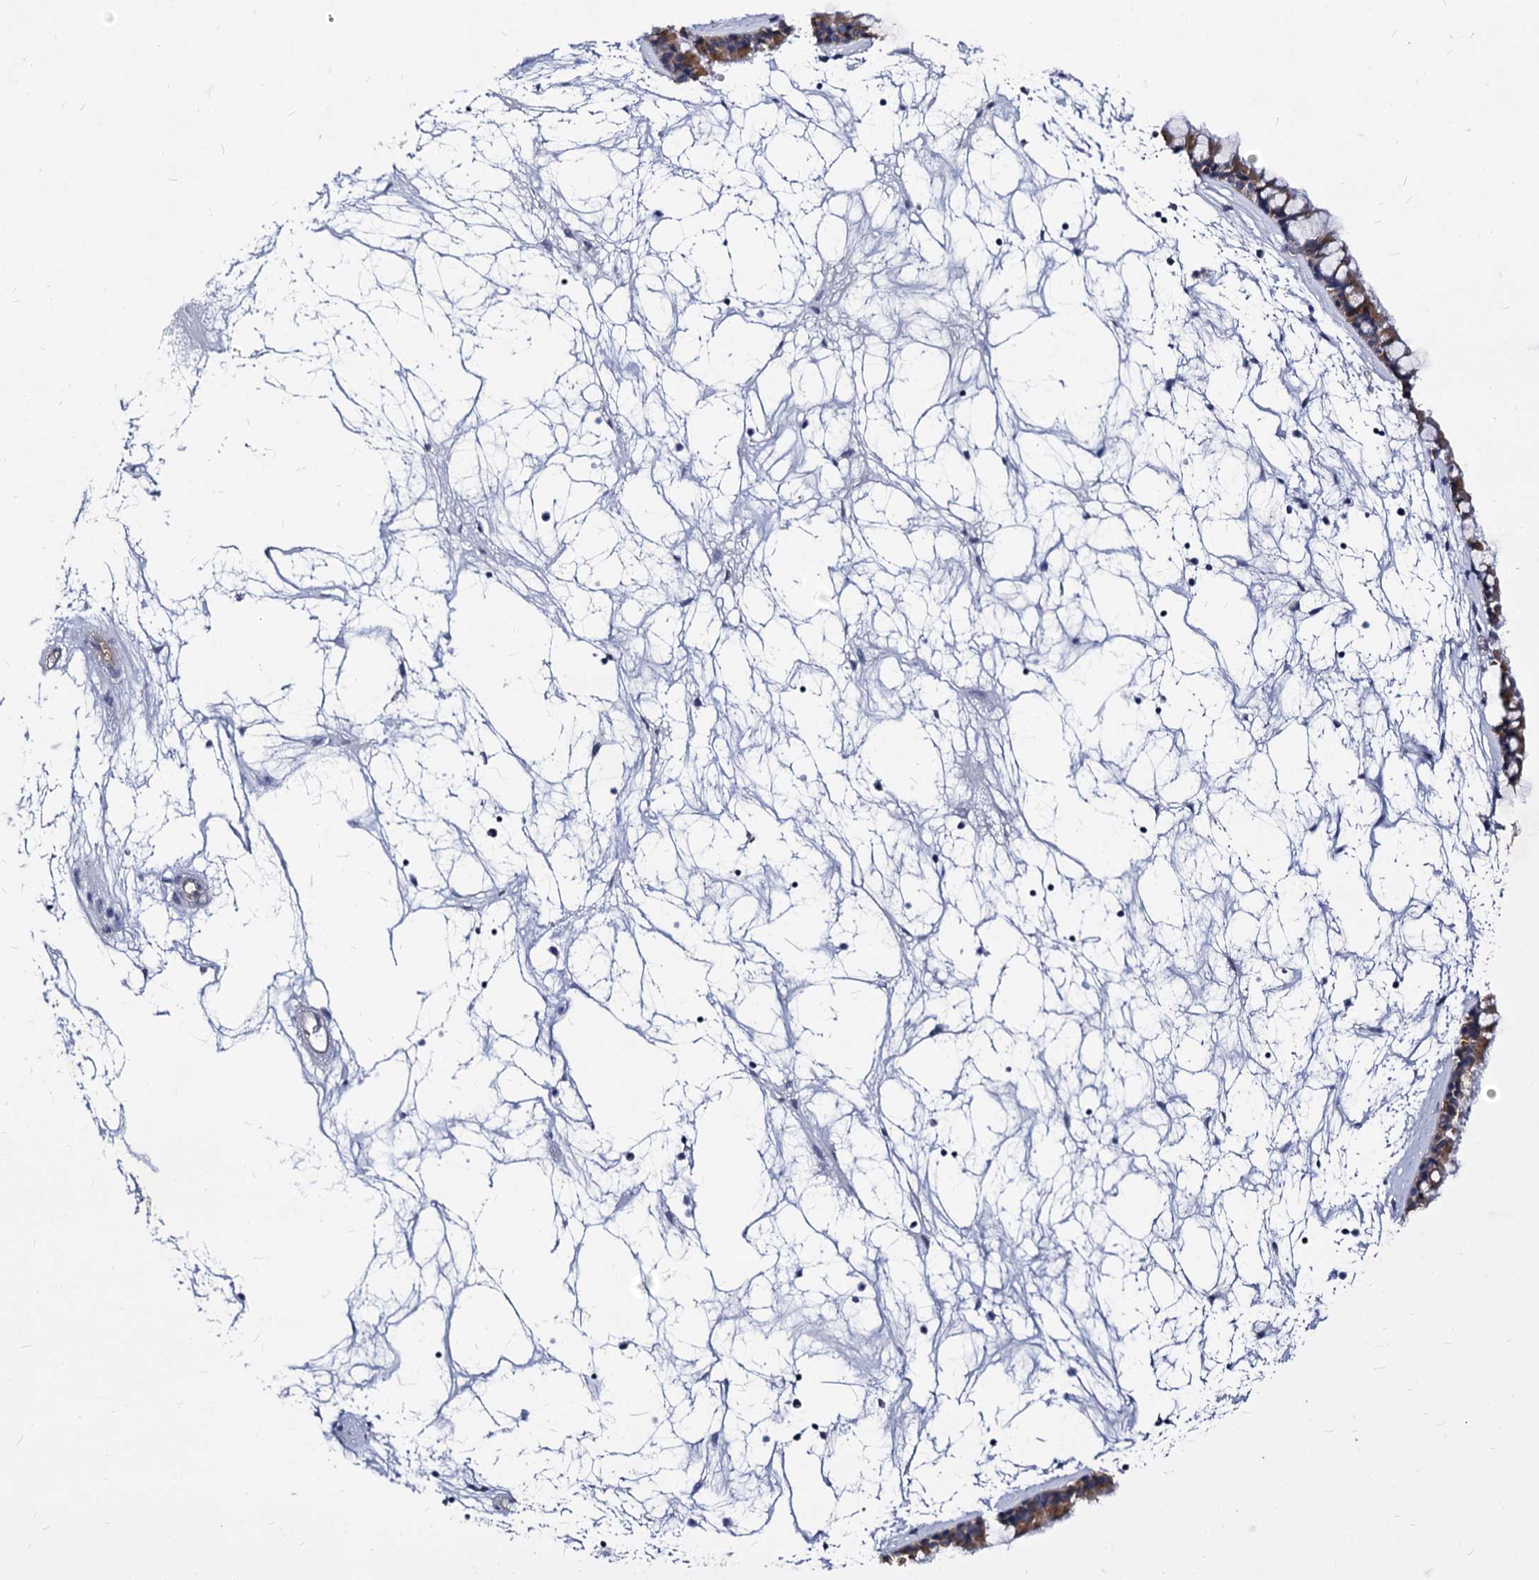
{"staining": {"intensity": "moderate", "quantity": "25%-75%", "location": "cytoplasmic/membranous"}, "tissue": "nasopharynx", "cell_type": "Respiratory epithelial cells", "image_type": "normal", "snomed": [{"axis": "morphology", "description": "Normal tissue, NOS"}, {"axis": "topography", "description": "Nasopharynx"}], "caption": "Immunohistochemistry (IHC) (DAB (3,3'-diaminobenzidine)) staining of benign nasopharynx exhibits moderate cytoplasmic/membranous protein staining in about 25%-75% of respiratory epithelial cells.", "gene": "CBFB", "patient": {"sex": "male", "age": 64}}